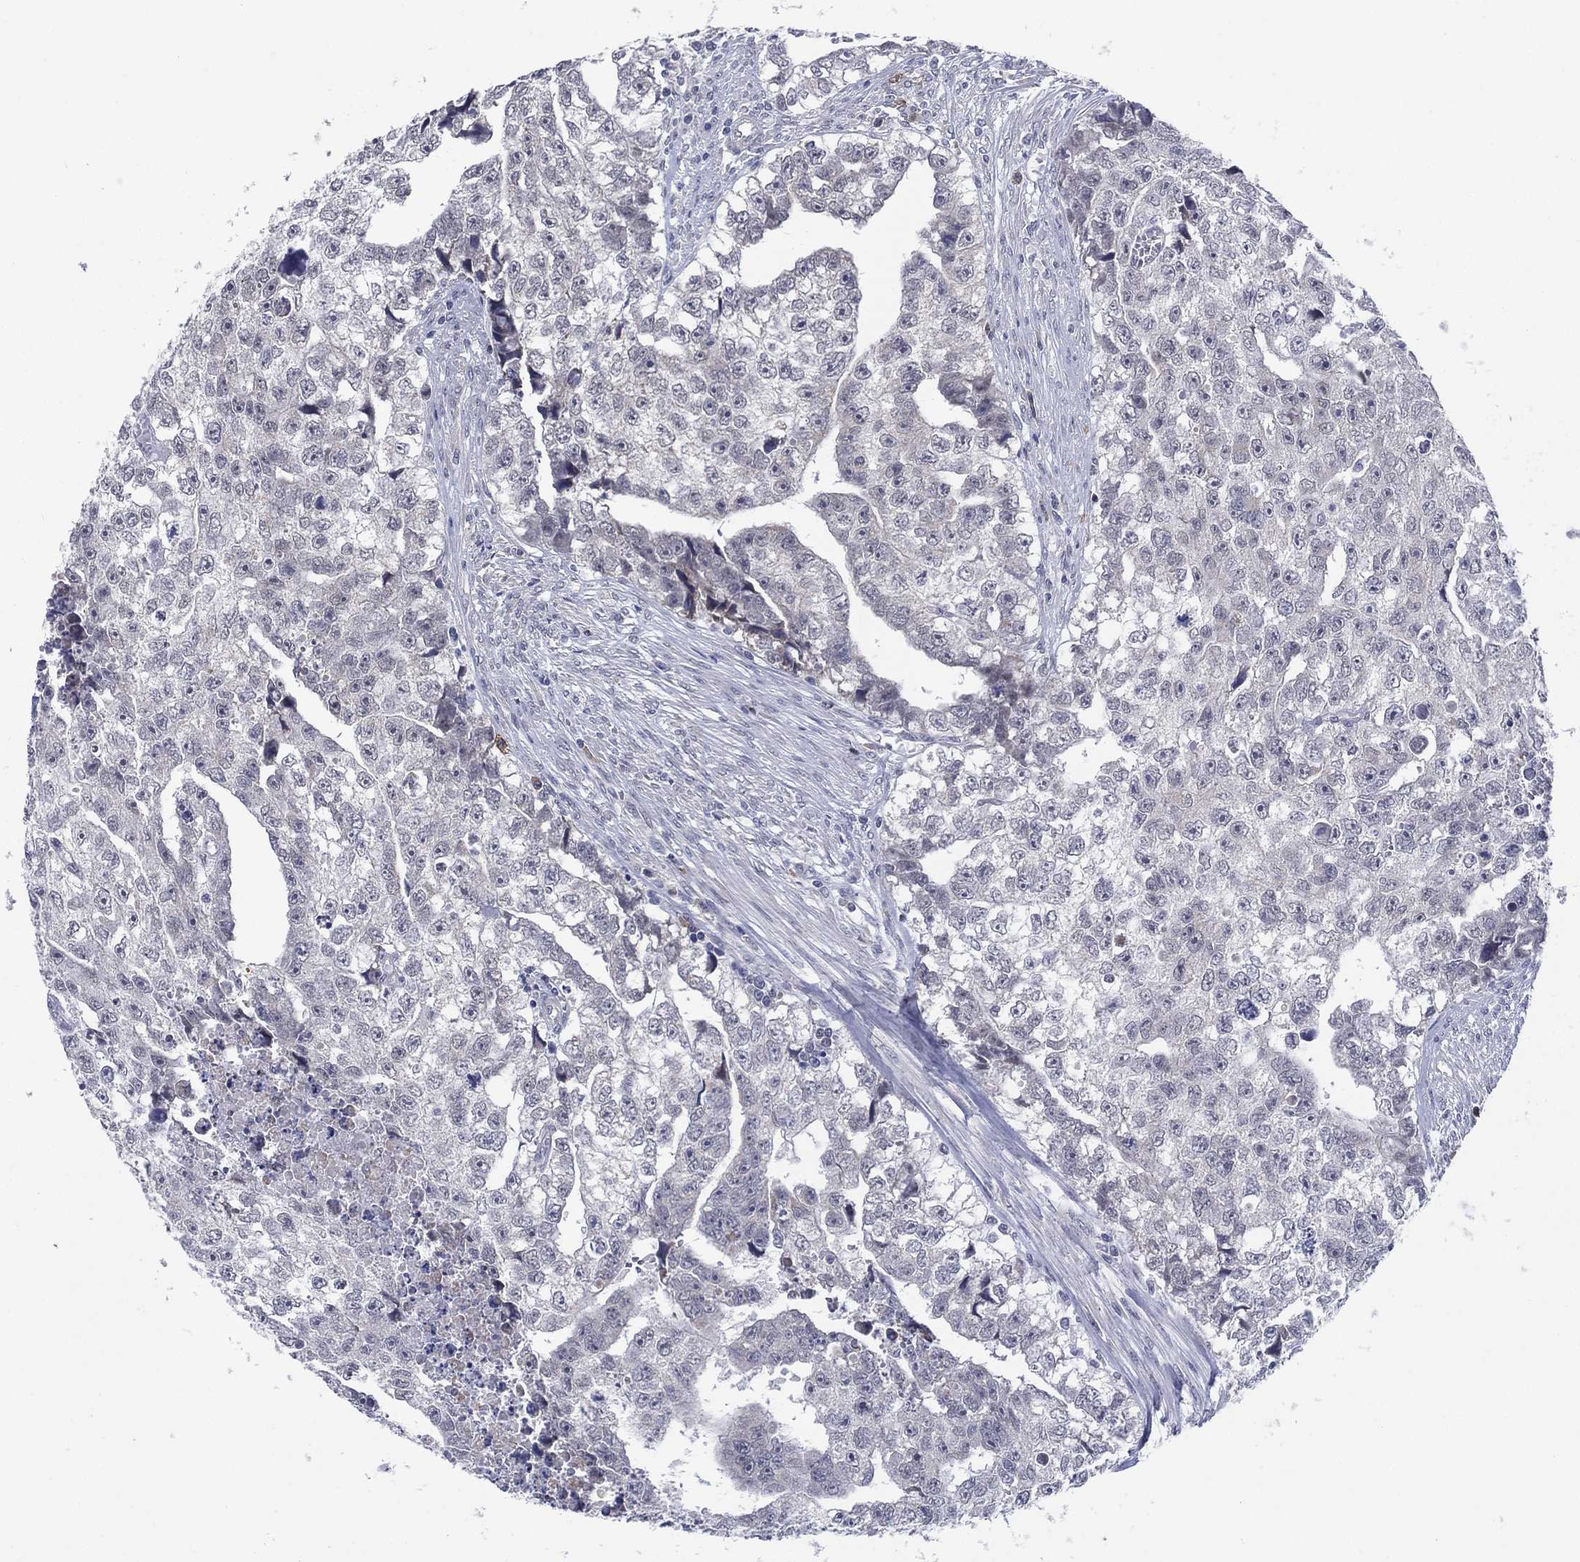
{"staining": {"intensity": "negative", "quantity": "none", "location": "none"}, "tissue": "testis cancer", "cell_type": "Tumor cells", "image_type": "cancer", "snomed": [{"axis": "morphology", "description": "Carcinoma, Embryonal, NOS"}, {"axis": "morphology", "description": "Teratoma, malignant, NOS"}, {"axis": "topography", "description": "Testis"}], "caption": "Human malignant teratoma (testis) stained for a protein using immunohistochemistry reveals no staining in tumor cells.", "gene": "SDC1", "patient": {"sex": "male", "age": 44}}